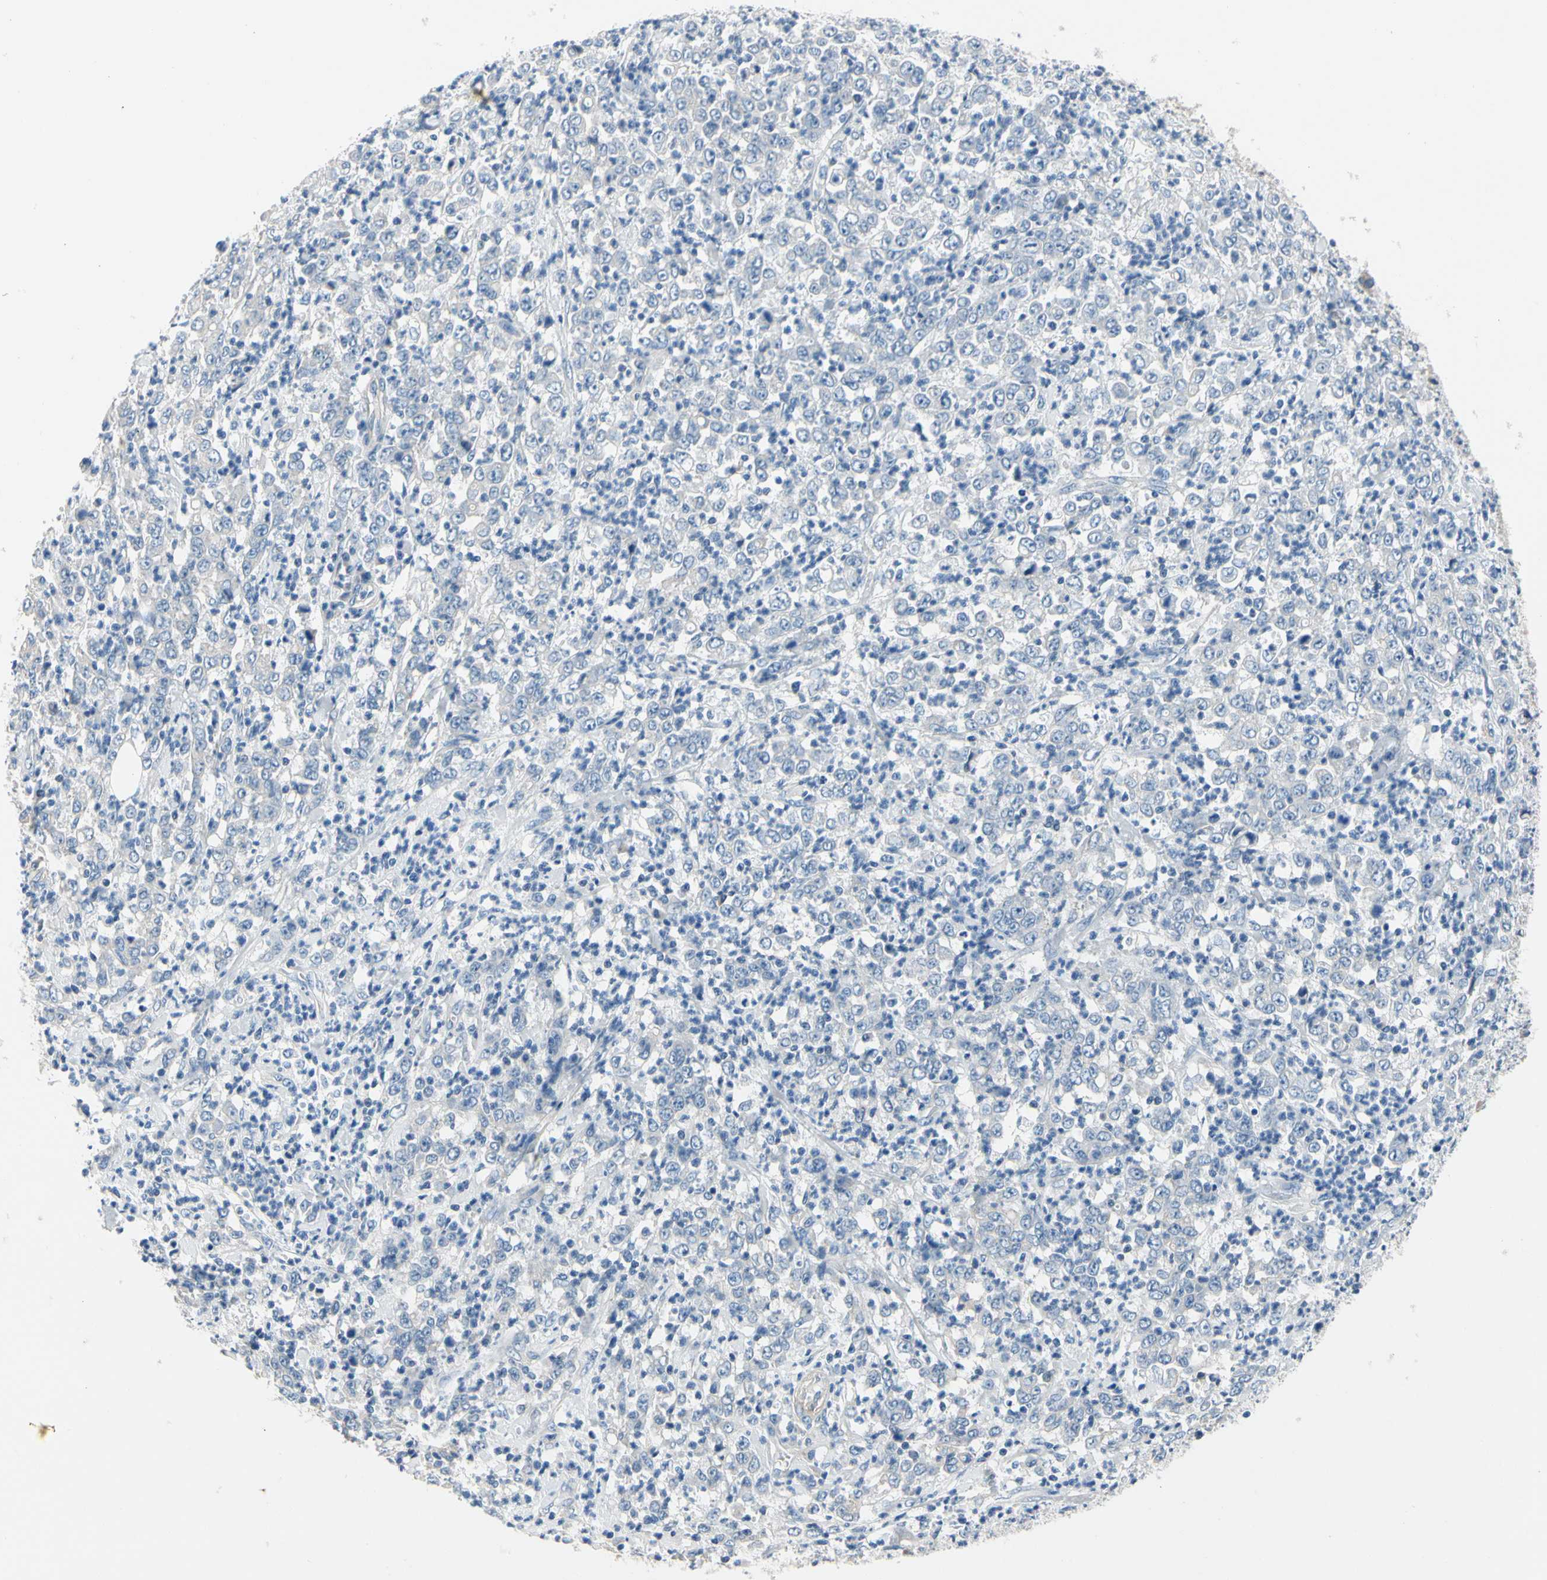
{"staining": {"intensity": "negative", "quantity": "none", "location": "none"}, "tissue": "stomach cancer", "cell_type": "Tumor cells", "image_type": "cancer", "snomed": [{"axis": "morphology", "description": "Adenocarcinoma, NOS"}, {"axis": "topography", "description": "Stomach, lower"}], "caption": "This photomicrograph is of stomach adenocarcinoma stained with immunohistochemistry (IHC) to label a protein in brown with the nuclei are counter-stained blue. There is no staining in tumor cells. The staining was performed using DAB (3,3'-diaminobenzidine) to visualize the protein expression in brown, while the nuclei were stained in blue with hematoxylin (Magnification: 20x).", "gene": "CA14", "patient": {"sex": "female", "age": 71}}